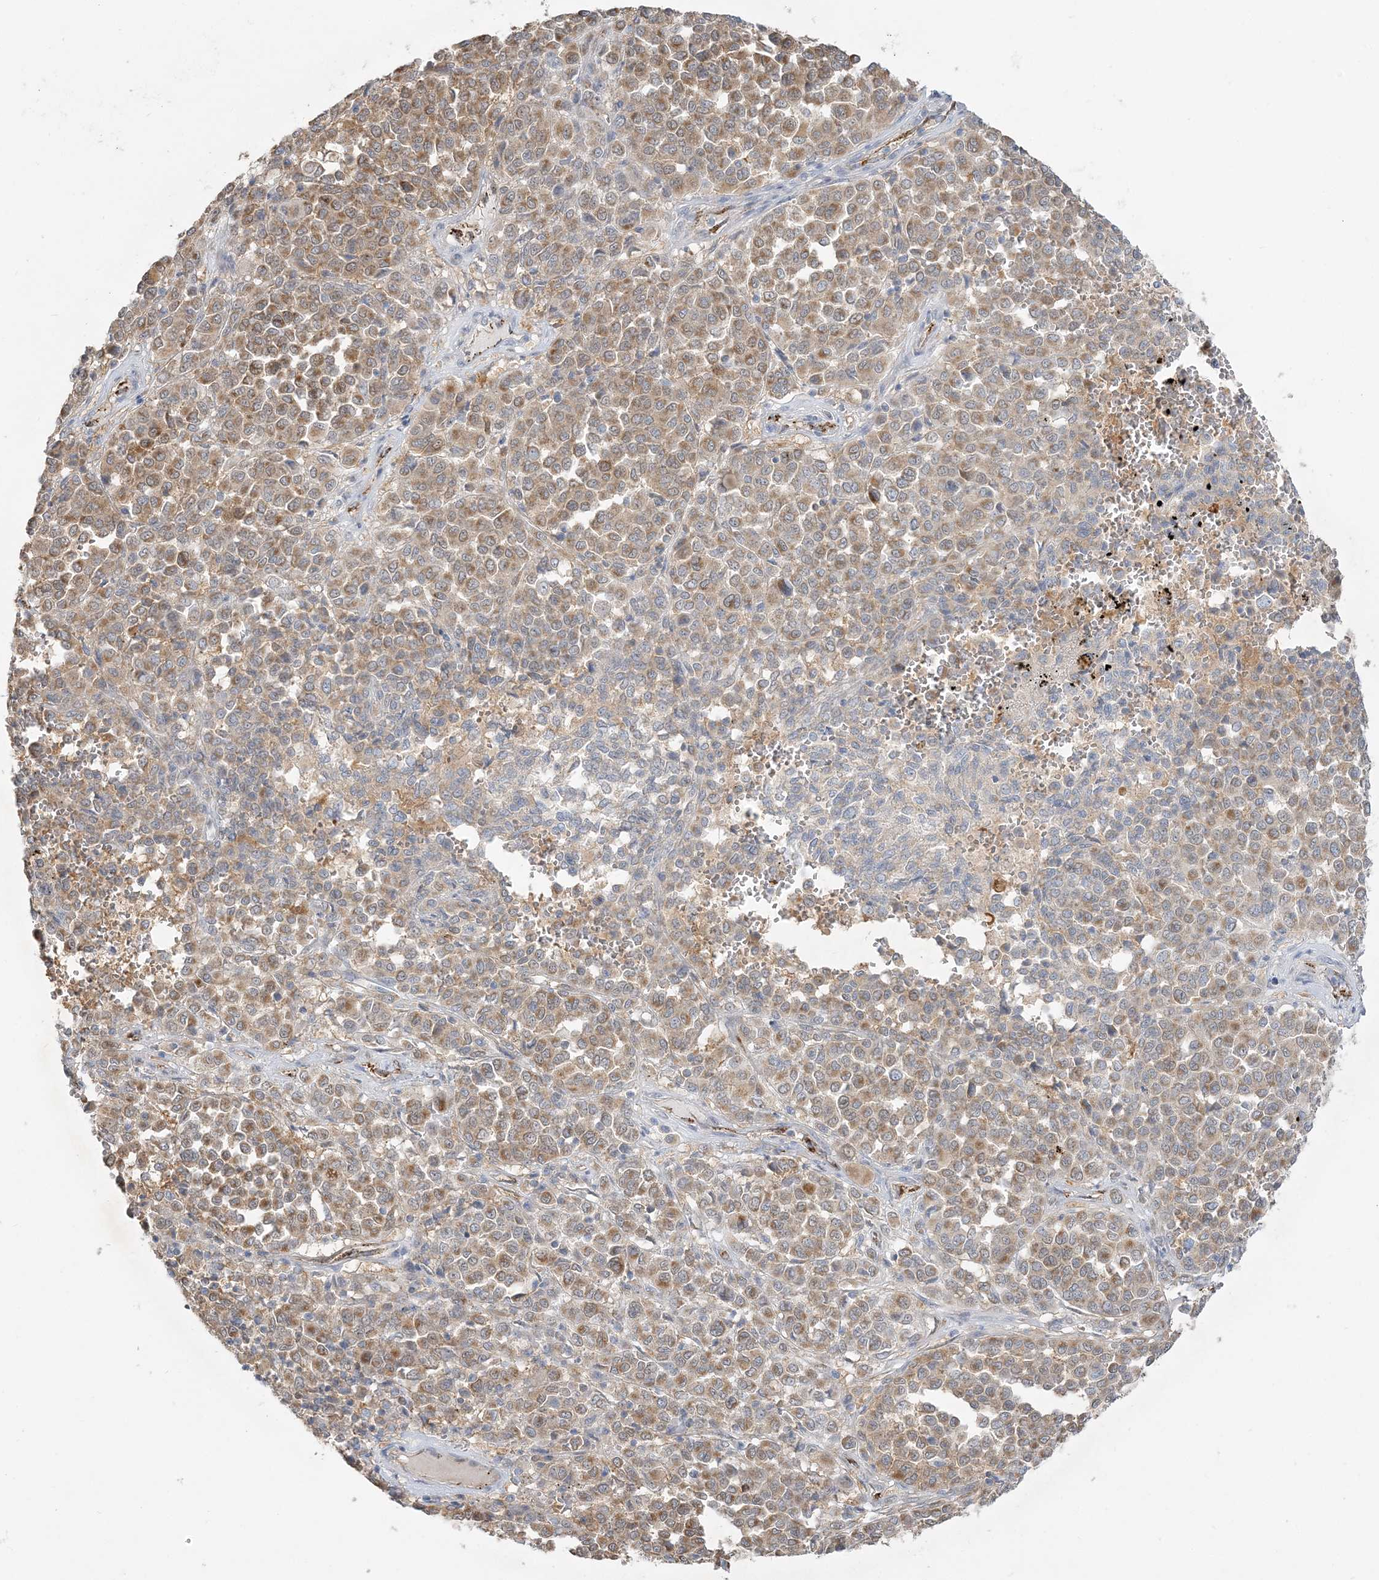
{"staining": {"intensity": "moderate", "quantity": ">75%", "location": "cytoplasmic/membranous"}, "tissue": "melanoma", "cell_type": "Tumor cells", "image_type": "cancer", "snomed": [{"axis": "morphology", "description": "Malignant melanoma, Metastatic site"}, {"axis": "topography", "description": "Pancreas"}], "caption": "IHC image of neoplastic tissue: malignant melanoma (metastatic site) stained using IHC demonstrates medium levels of moderate protein expression localized specifically in the cytoplasmic/membranous of tumor cells, appearing as a cytoplasmic/membranous brown color.", "gene": "INPP1", "patient": {"sex": "female", "age": 30}}